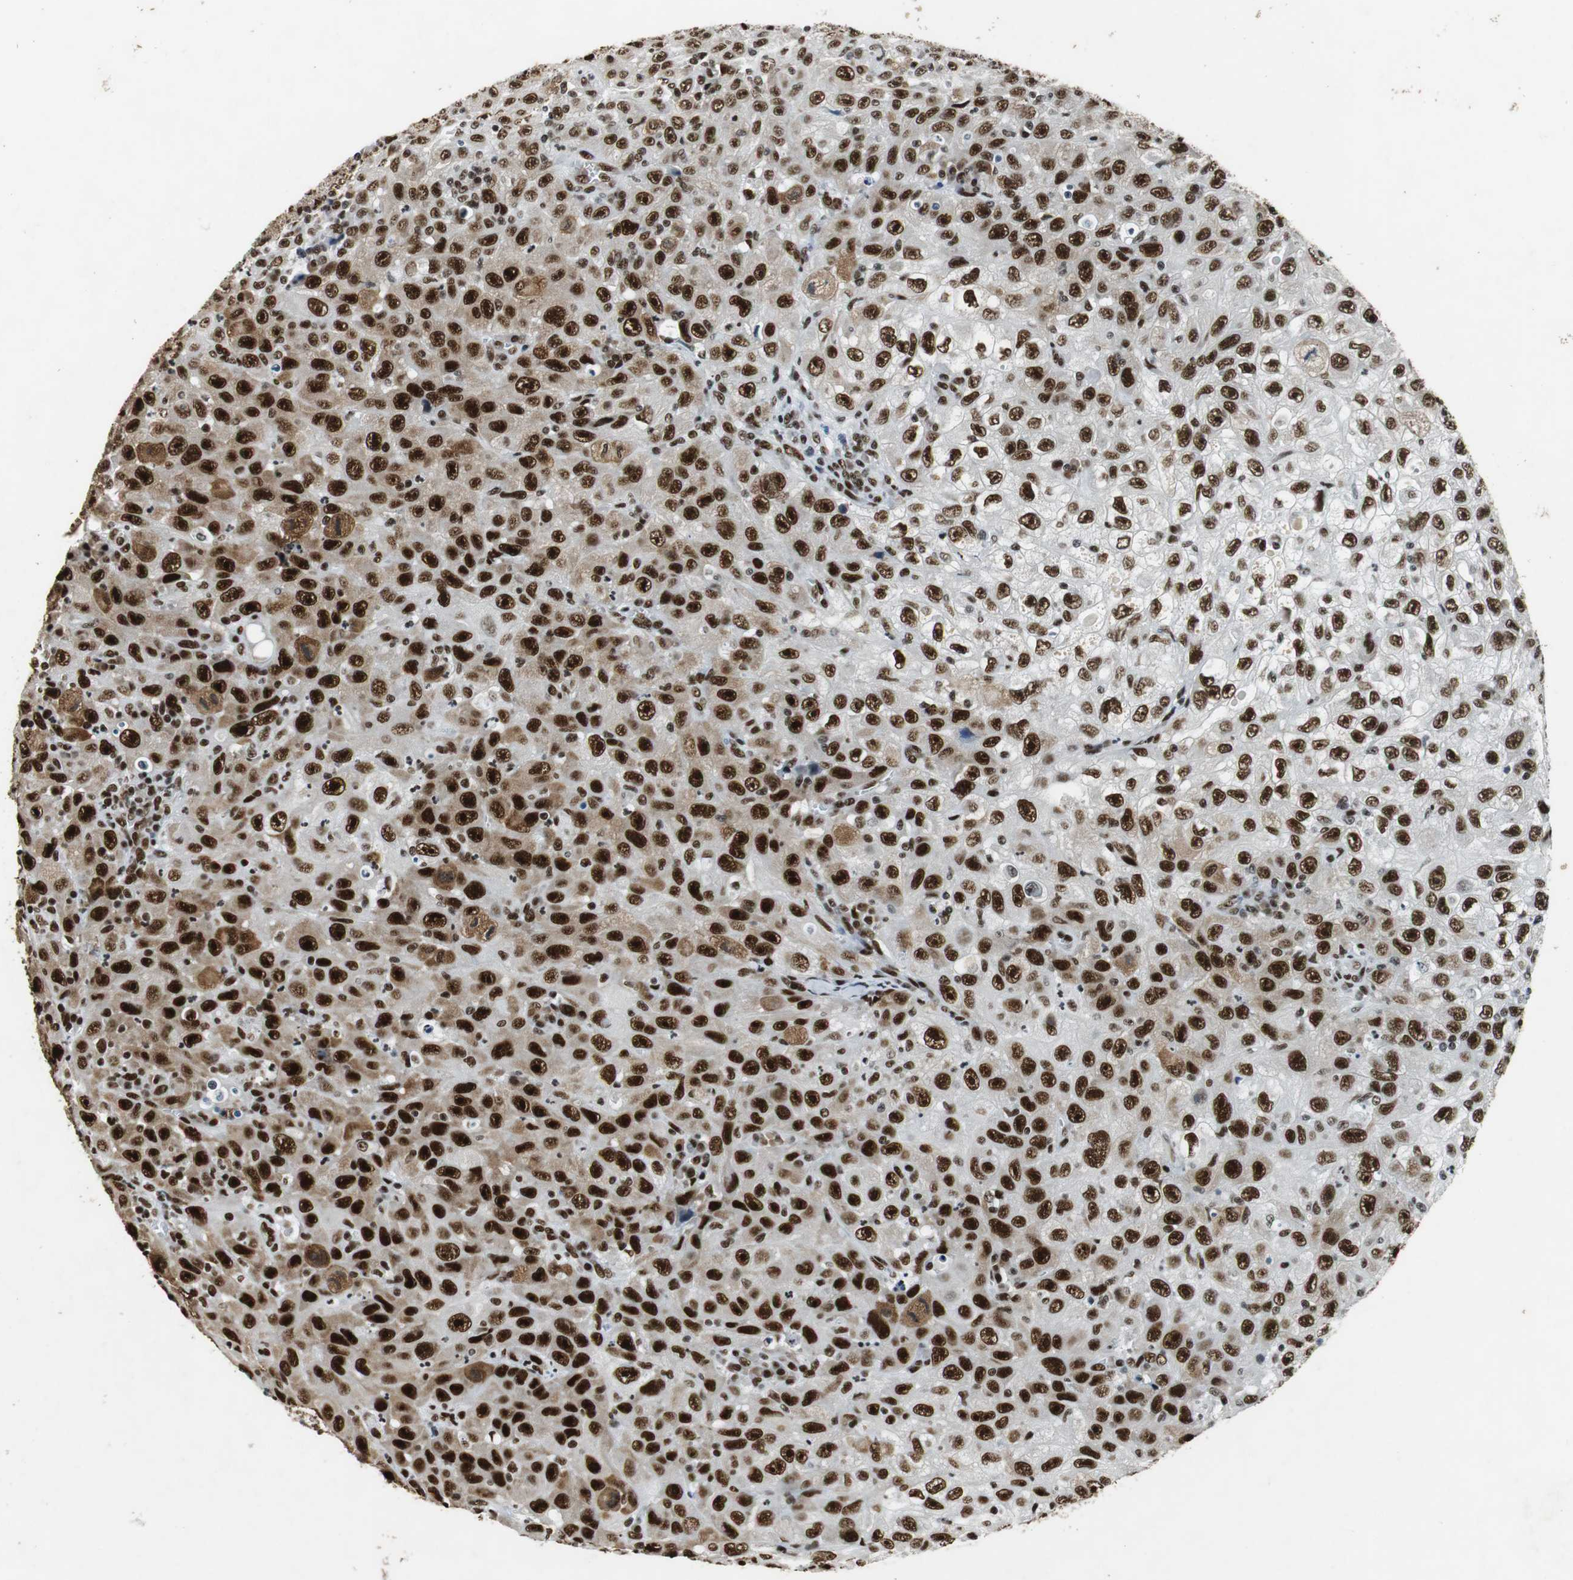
{"staining": {"intensity": "strong", "quantity": ">75%", "location": "cytoplasmic/membranous,nuclear"}, "tissue": "skin cancer", "cell_type": "Tumor cells", "image_type": "cancer", "snomed": [{"axis": "morphology", "description": "Squamous cell carcinoma, NOS"}, {"axis": "topography", "description": "Skin"}], "caption": "Strong cytoplasmic/membranous and nuclear expression for a protein is present in approximately >75% of tumor cells of skin cancer (squamous cell carcinoma) using immunohistochemistry.", "gene": "PRKDC", "patient": {"sex": "male", "age": 75}}